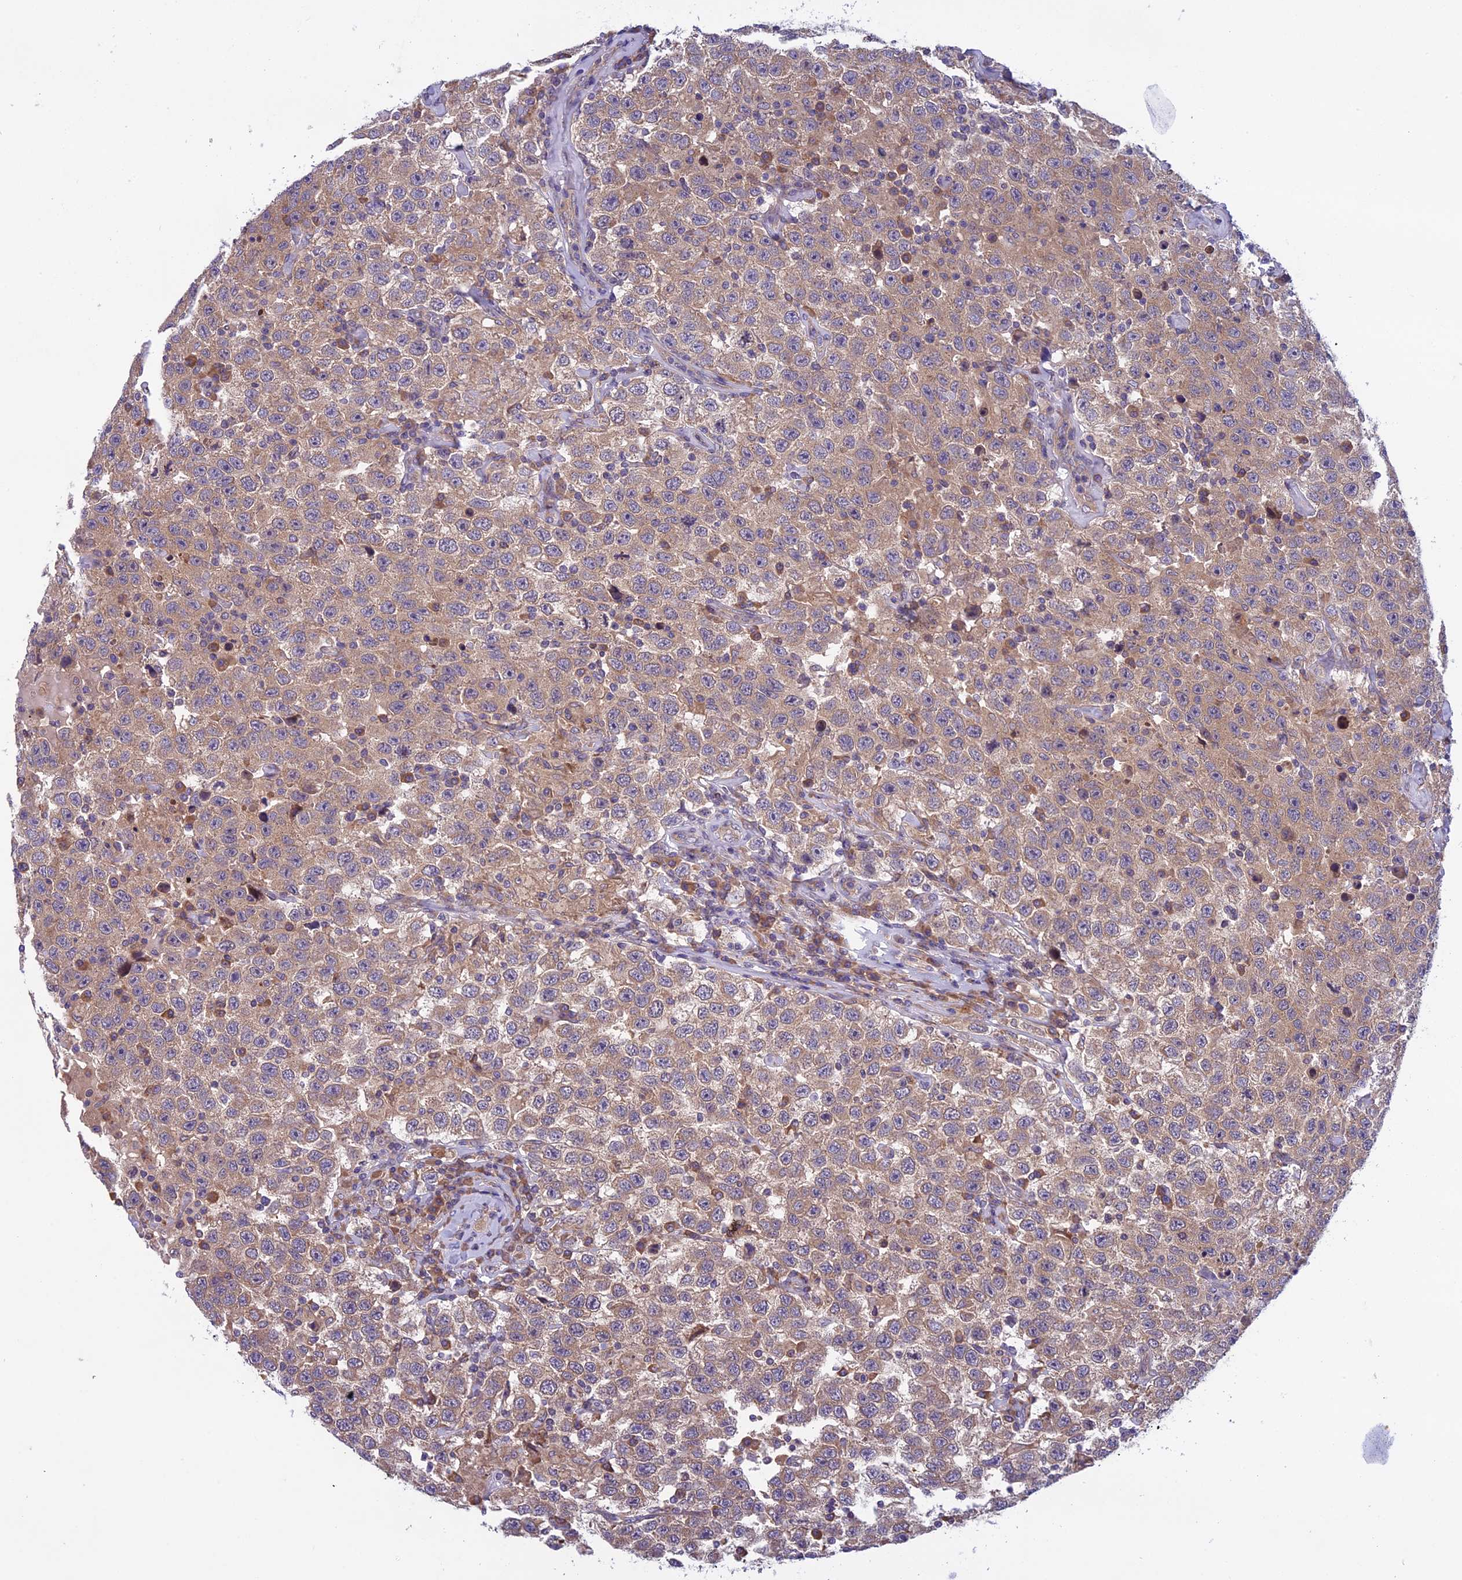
{"staining": {"intensity": "moderate", "quantity": ">75%", "location": "cytoplasmic/membranous"}, "tissue": "testis cancer", "cell_type": "Tumor cells", "image_type": "cancer", "snomed": [{"axis": "morphology", "description": "Seminoma, NOS"}, {"axis": "topography", "description": "Testis"}], "caption": "Immunohistochemistry of seminoma (testis) shows medium levels of moderate cytoplasmic/membranous positivity in about >75% of tumor cells. The protein is stained brown, and the nuclei are stained in blue (DAB IHC with brightfield microscopy, high magnification).", "gene": "DCTN5", "patient": {"sex": "male", "age": 41}}